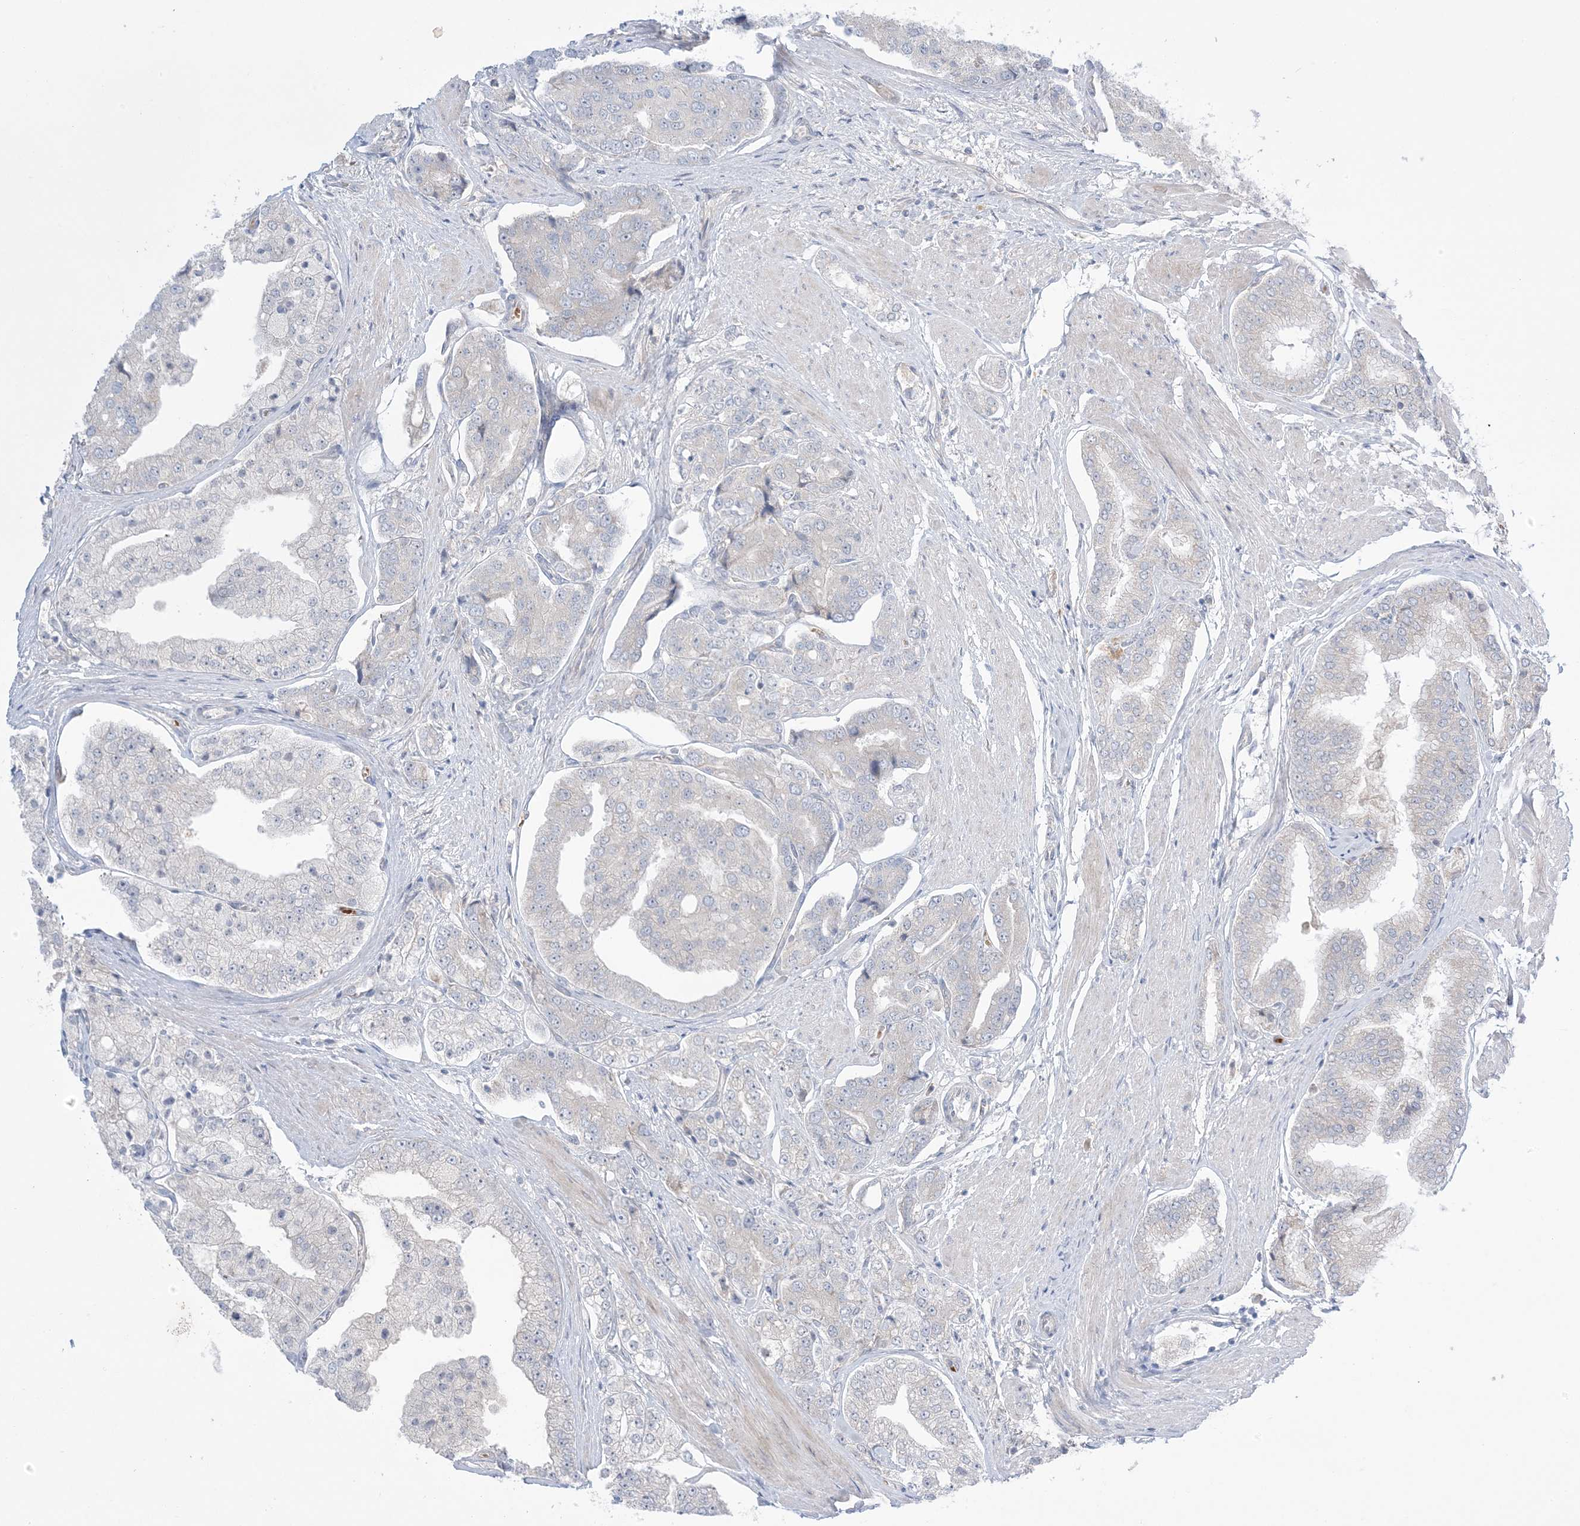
{"staining": {"intensity": "negative", "quantity": "none", "location": "none"}, "tissue": "prostate cancer", "cell_type": "Tumor cells", "image_type": "cancer", "snomed": [{"axis": "morphology", "description": "Adenocarcinoma, High grade"}, {"axis": "topography", "description": "Prostate"}], "caption": "Adenocarcinoma (high-grade) (prostate) was stained to show a protein in brown. There is no significant expression in tumor cells.", "gene": "MMGT1", "patient": {"sex": "male", "age": 50}}